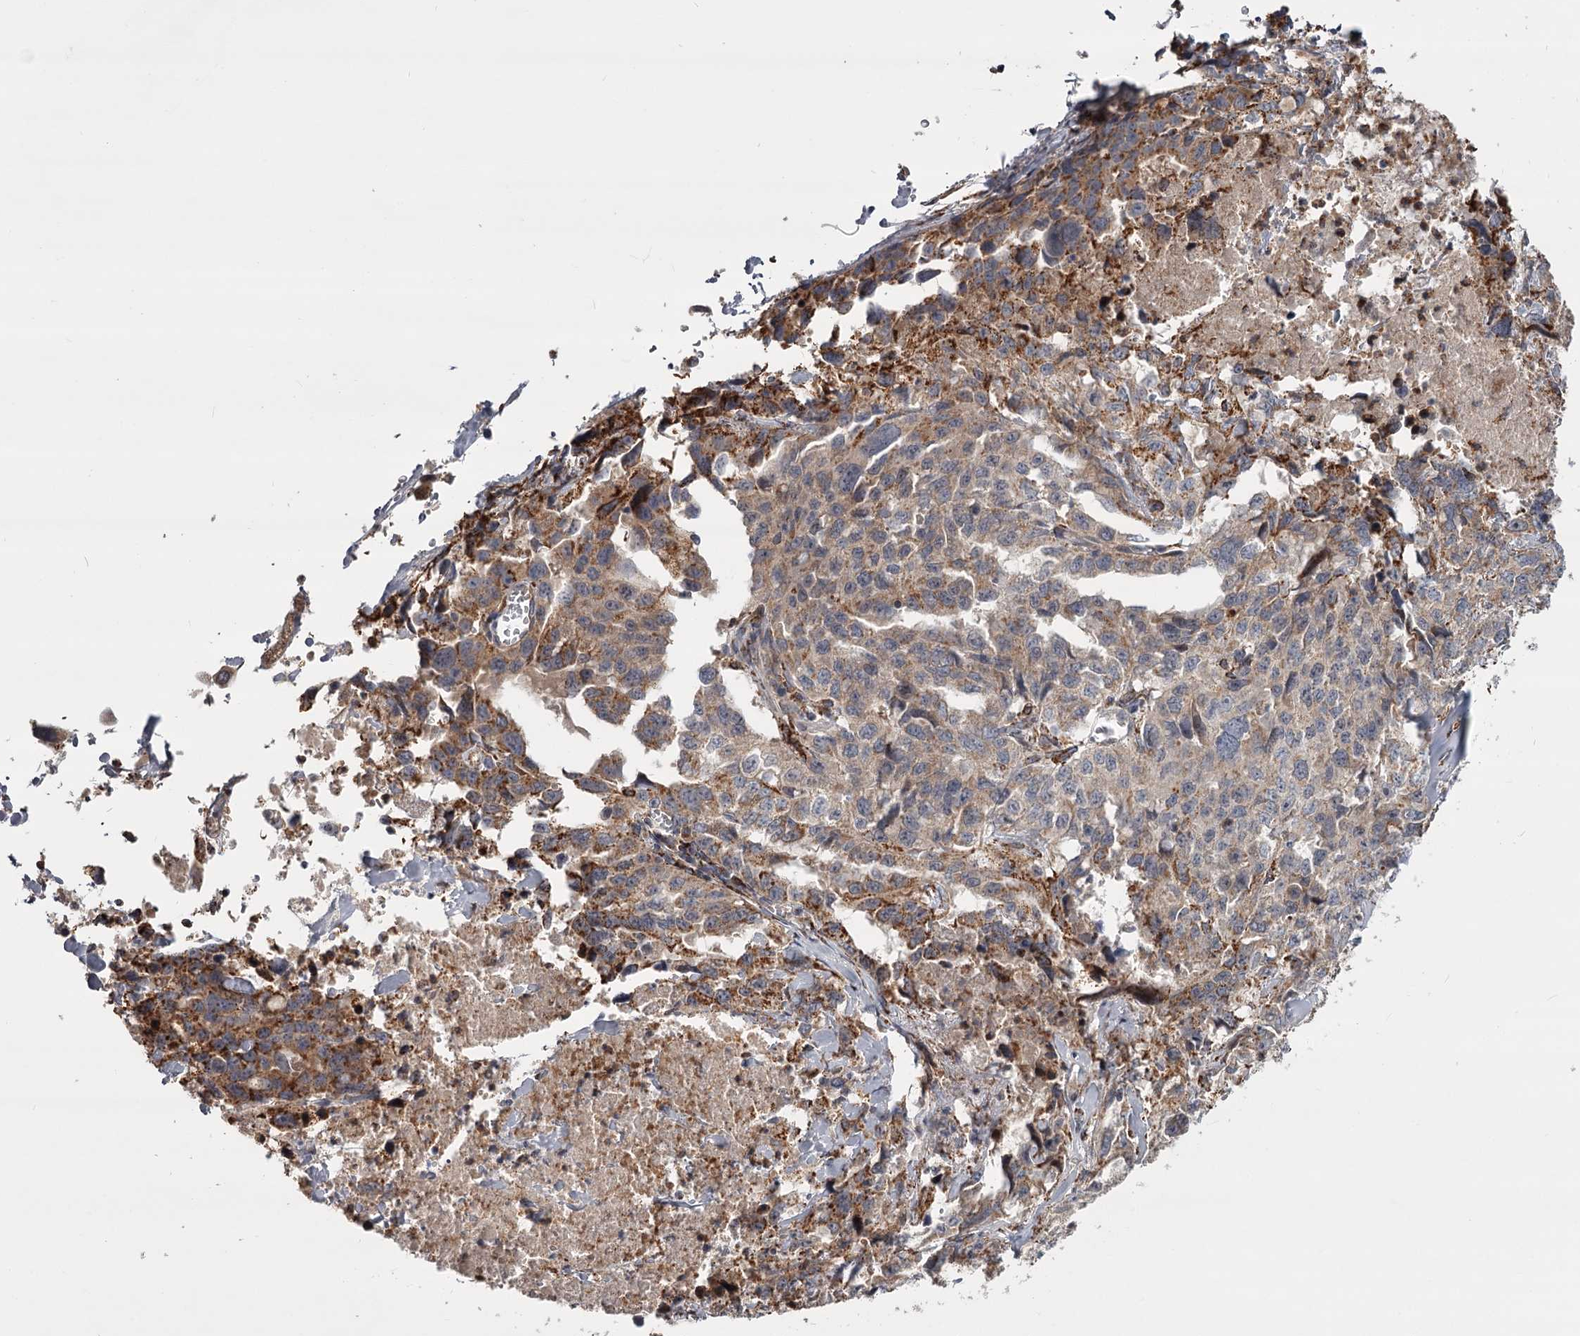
{"staining": {"intensity": "moderate", "quantity": "25%-75%", "location": "cytoplasmic/membranous"}, "tissue": "lung cancer", "cell_type": "Tumor cells", "image_type": "cancer", "snomed": [{"axis": "morphology", "description": "Adenocarcinoma, NOS"}, {"axis": "topography", "description": "Lung"}], "caption": "Protein expression analysis of lung cancer (adenocarcinoma) exhibits moderate cytoplasmic/membranous positivity in approximately 25%-75% of tumor cells. (DAB (3,3'-diaminobenzidine) IHC with brightfield microscopy, high magnification).", "gene": "CDC123", "patient": {"sex": "female", "age": 51}}